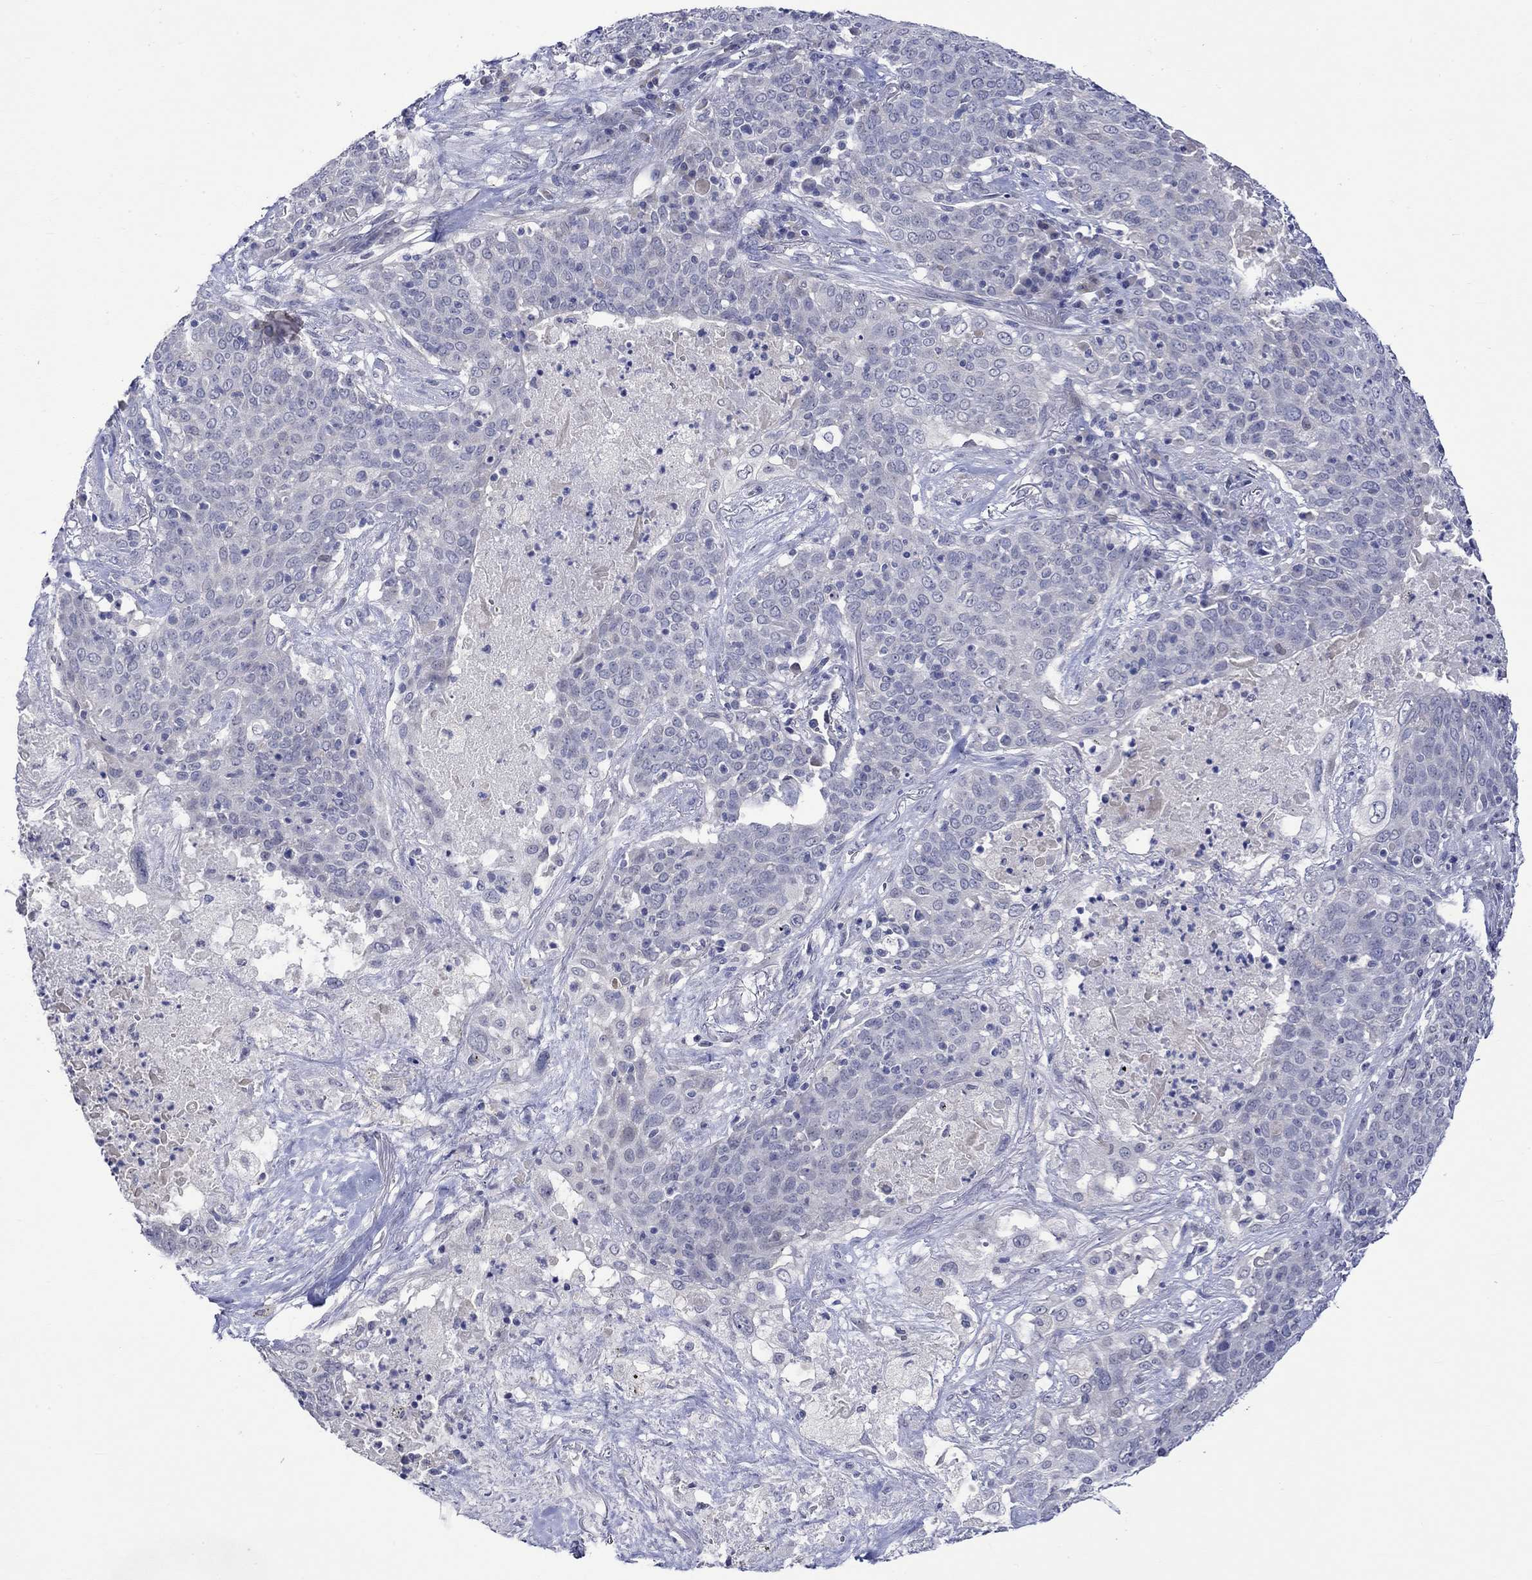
{"staining": {"intensity": "negative", "quantity": "none", "location": "none"}, "tissue": "lung cancer", "cell_type": "Tumor cells", "image_type": "cancer", "snomed": [{"axis": "morphology", "description": "Squamous cell carcinoma, NOS"}, {"axis": "topography", "description": "Lung"}], "caption": "Immunohistochemical staining of human squamous cell carcinoma (lung) shows no significant expression in tumor cells. The staining is performed using DAB brown chromogen with nuclei counter-stained in using hematoxylin.", "gene": "CRYAB", "patient": {"sex": "male", "age": 82}}